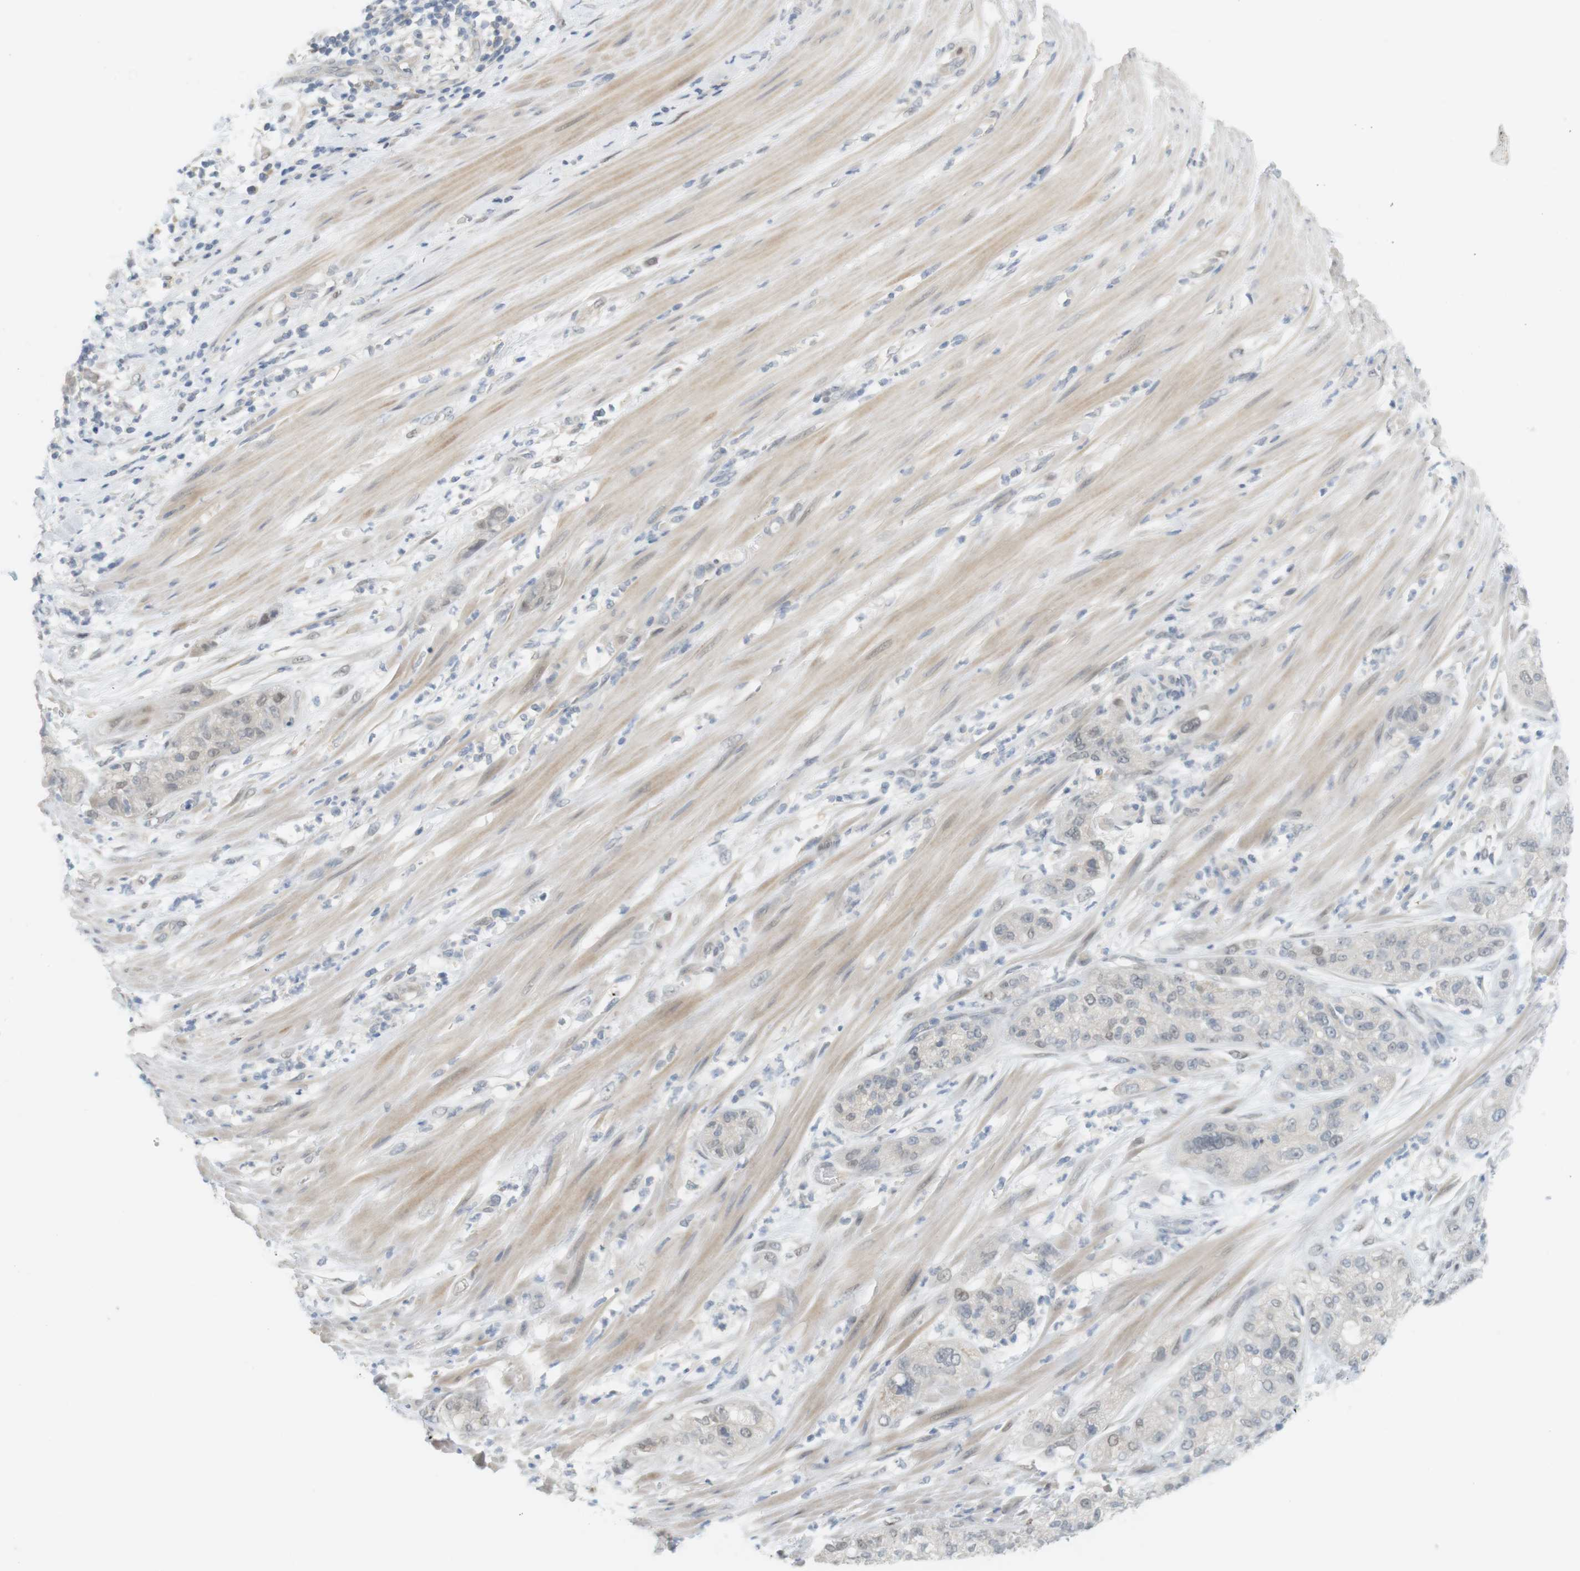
{"staining": {"intensity": "weak", "quantity": "<25%", "location": "nuclear"}, "tissue": "pancreatic cancer", "cell_type": "Tumor cells", "image_type": "cancer", "snomed": [{"axis": "morphology", "description": "Adenocarcinoma, NOS"}, {"axis": "topography", "description": "Pancreas"}], "caption": "This is a micrograph of immunohistochemistry (IHC) staining of pancreatic cancer (adenocarcinoma), which shows no positivity in tumor cells.", "gene": "CREB3L2", "patient": {"sex": "female", "age": 78}}